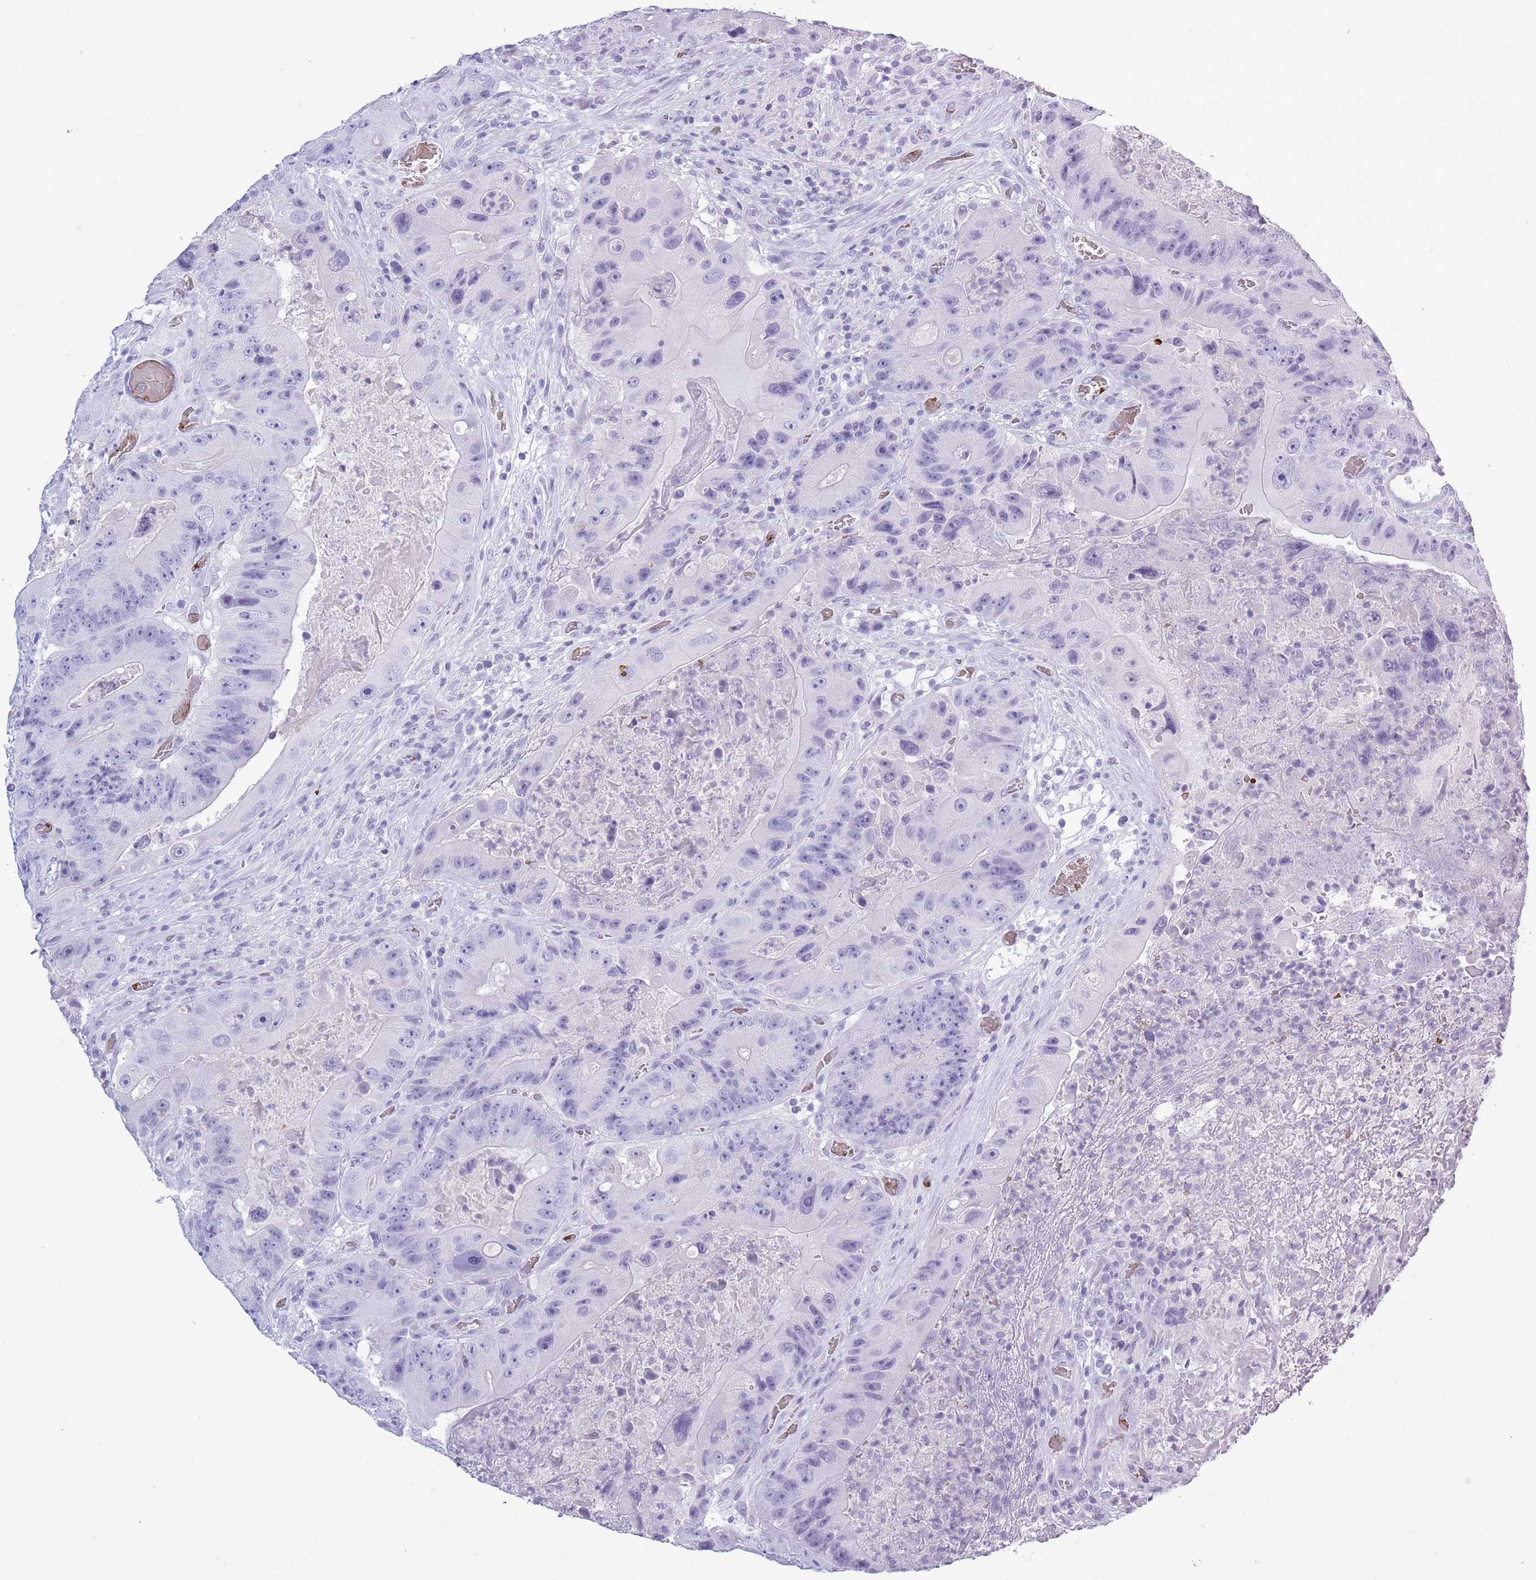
{"staining": {"intensity": "negative", "quantity": "none", "location": "none"}, "tissue": "colorectal cancer", "cell_type": "Tumor cells", "image_type": "cancer", "snomed": [{"axis": "morphology", "description": "Adenocarcinoma, NOS"}, {"axis": "topography", "description": "Colon"}], "caption": "Immunohistochemistry image of human colorectal adenocarcinoma stained for a protein (brown), which displays no staining in tumor cells.", "gene": "OR7C1", "patient": {"sex": "female", "age": 86}}